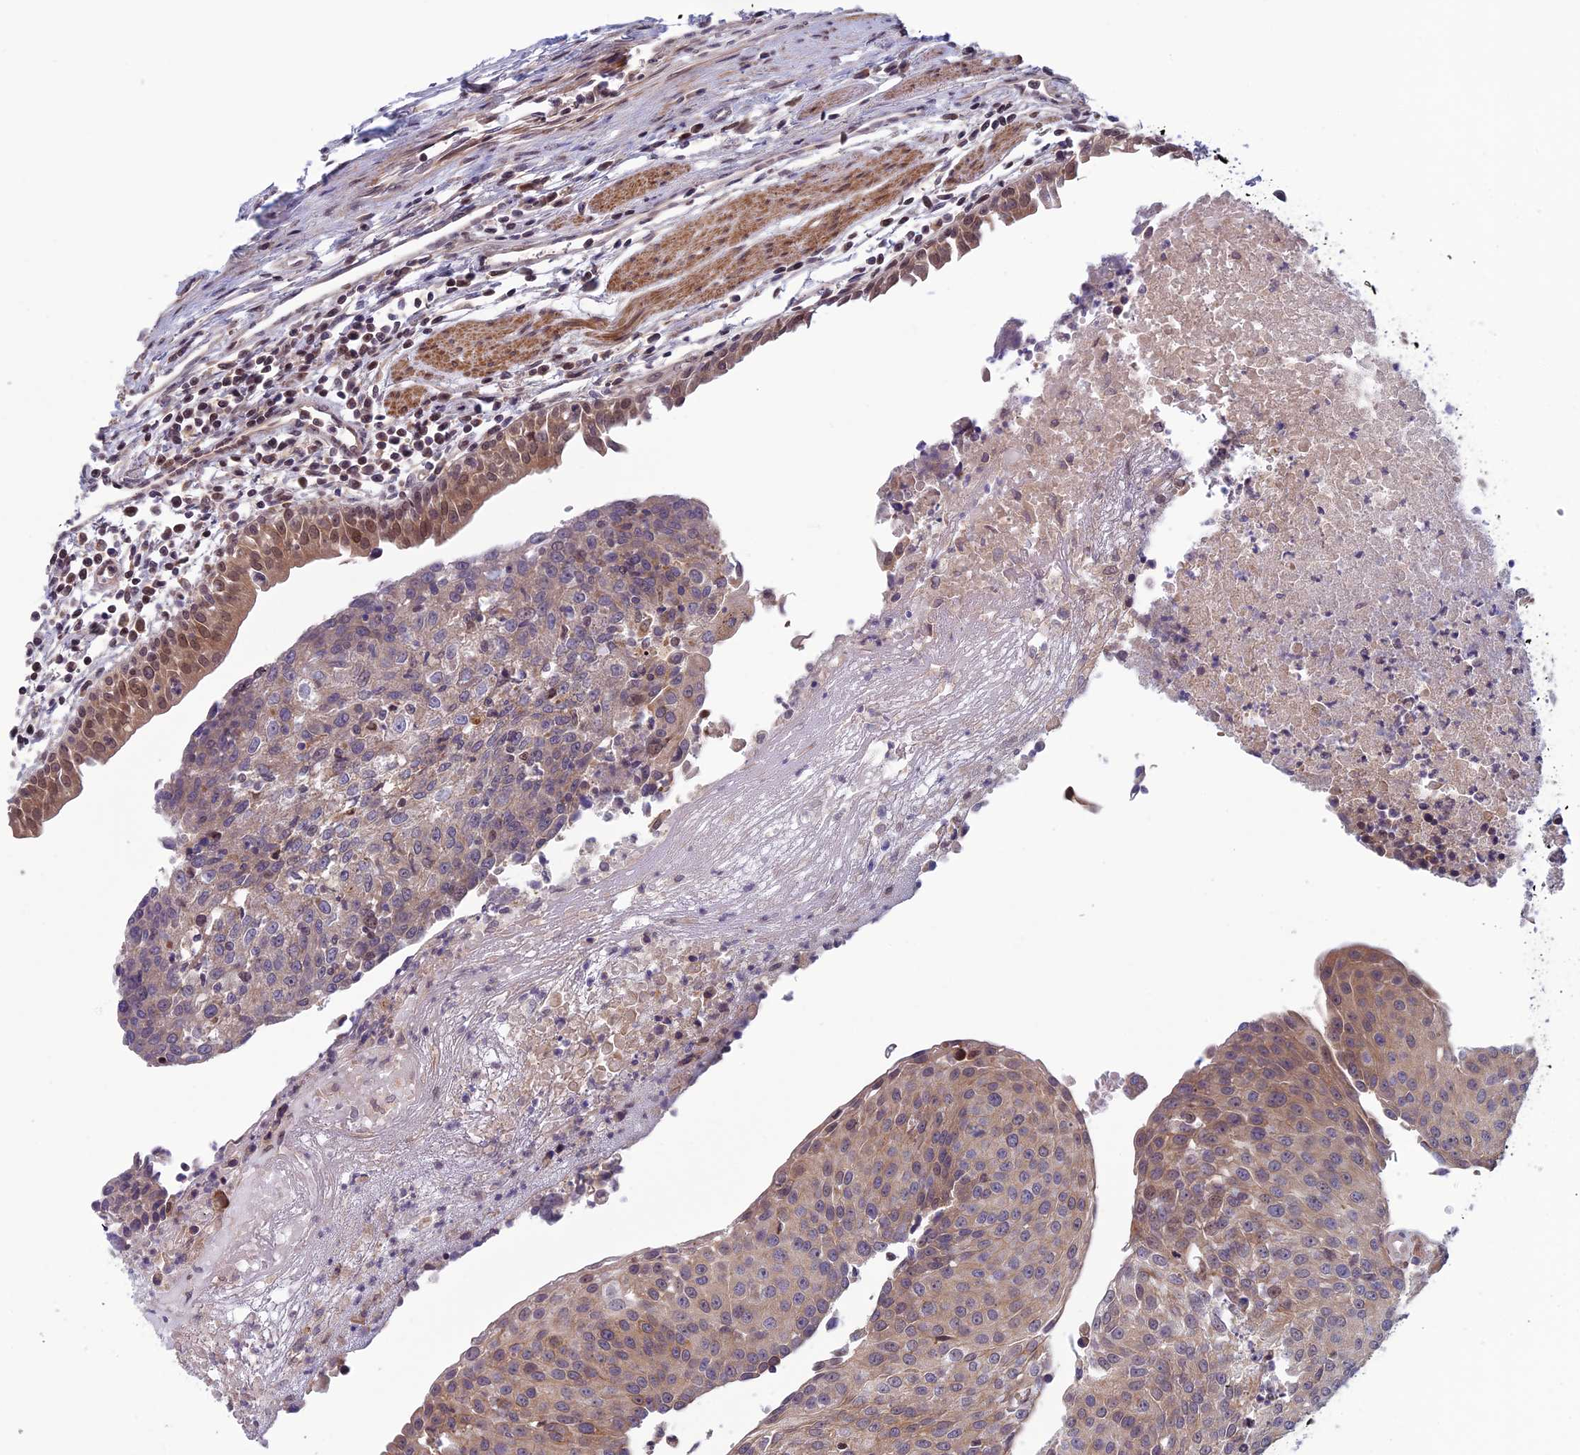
{"staining": {"intensity": "weak", "quantity": "25%-75%", "location": "cytoplasmic/membranous"}, "tissue": "urothelial cancer", "cell_type": "Tumor cells", "image_type": "cancer", "snomed": [{"axis": "morphology", "description": "Urothelial carcinoma, High grade"}, {"axis": "topography", "description": "Urinary bladder"}], "caption": "Human urothelial cancer stained with a brown dye displays weak cytoplasmic/membranous positive staining in about 25%-75% of tumor cells.", "gene": "FADS1", "patient": {"sex": "female", "age": 85}}